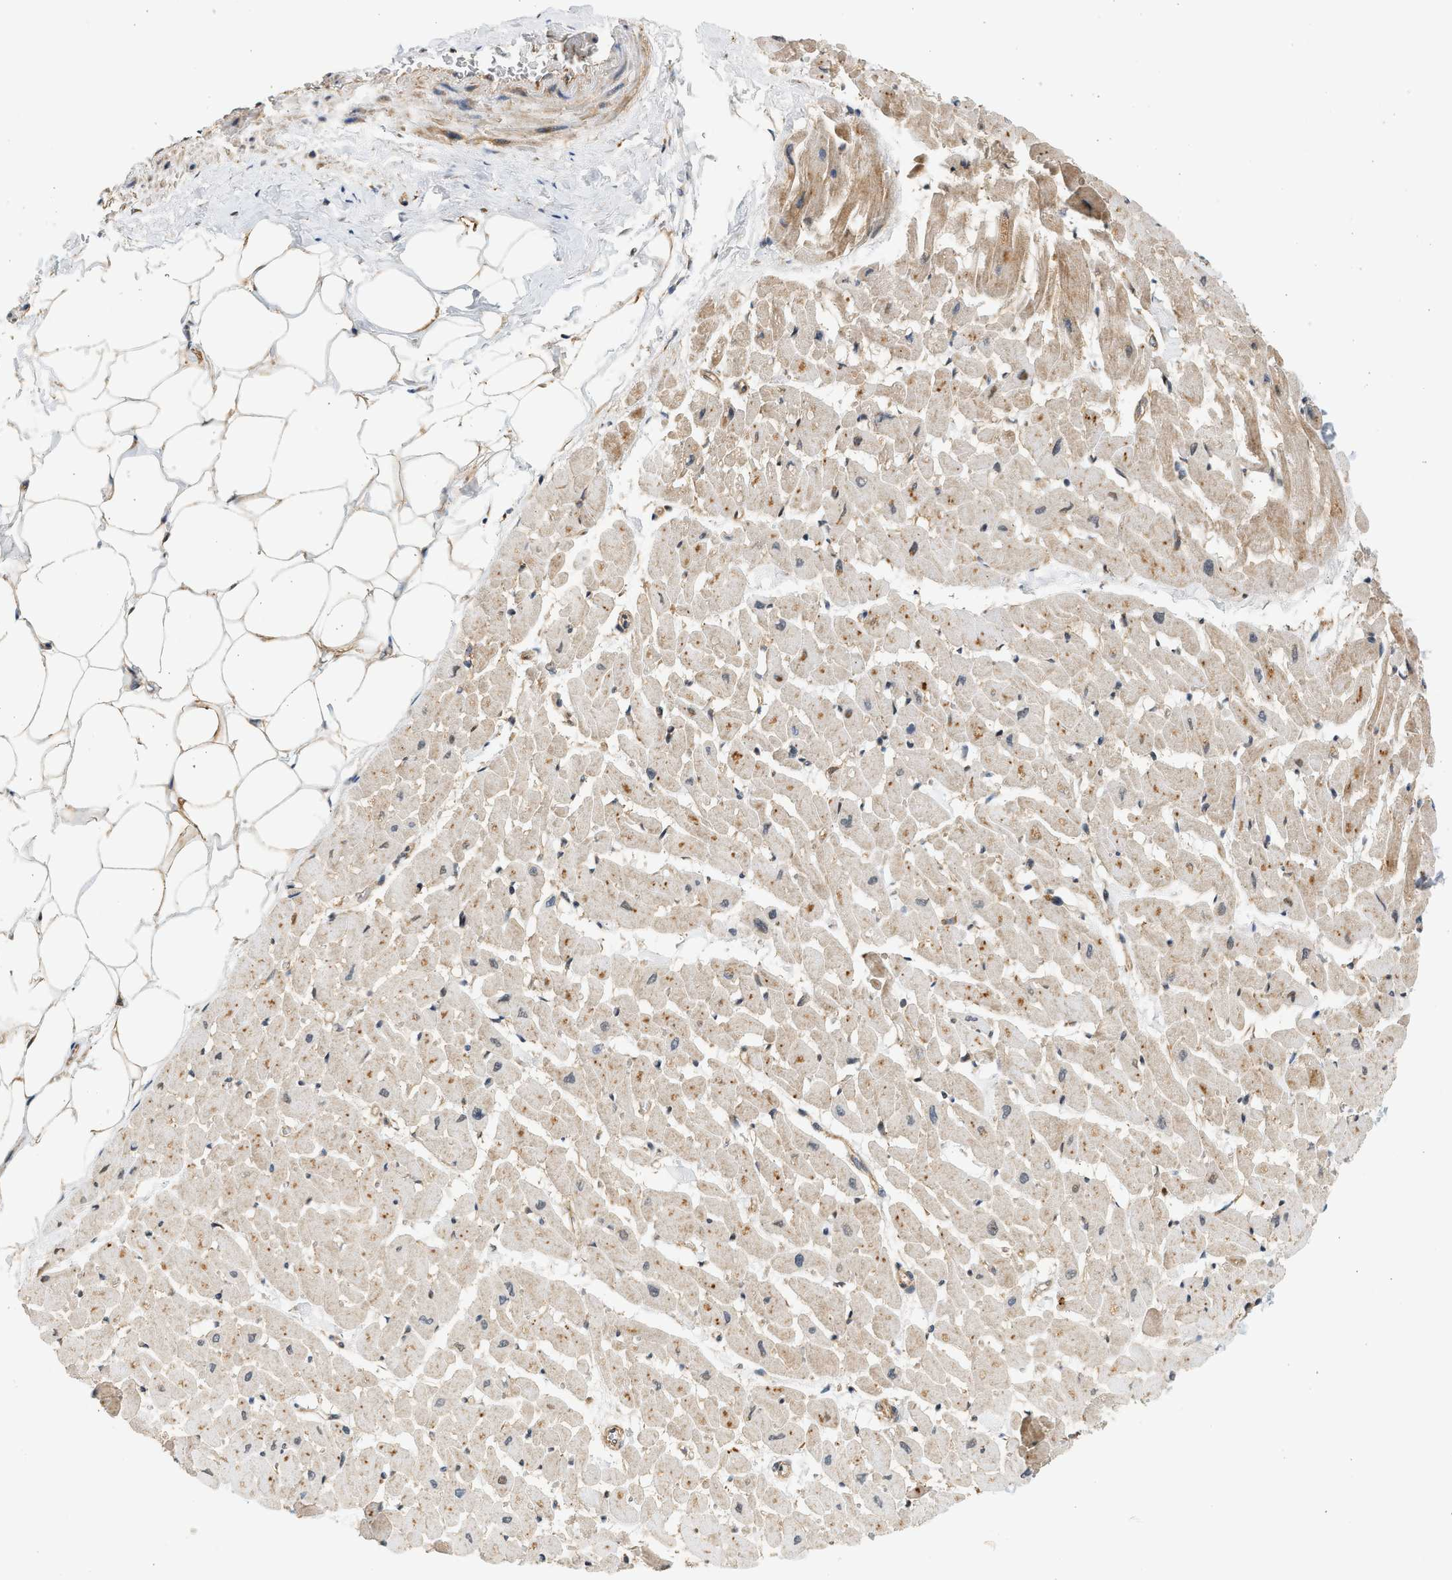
{"staining": {"intensity": "weak", "quantity": ">75%", "location": "cytoplasmic/membranous"}, "tissue": "heart muscle", "cell_type": "Cardiomyocytes", "image_type": "normal", "snomed": [{"axis": "morphology", "description": "Normal tissue, NOS"}, {"axis": "topography", "description": "Heart"}], "caption": "Weak cytoplasmic/membranous protein positivity is appreciated in approximately >75% of cardiomyocytes in heart muscle.", "gene": "NRSN2", "patient": {"sex": "female", "age": 19}}